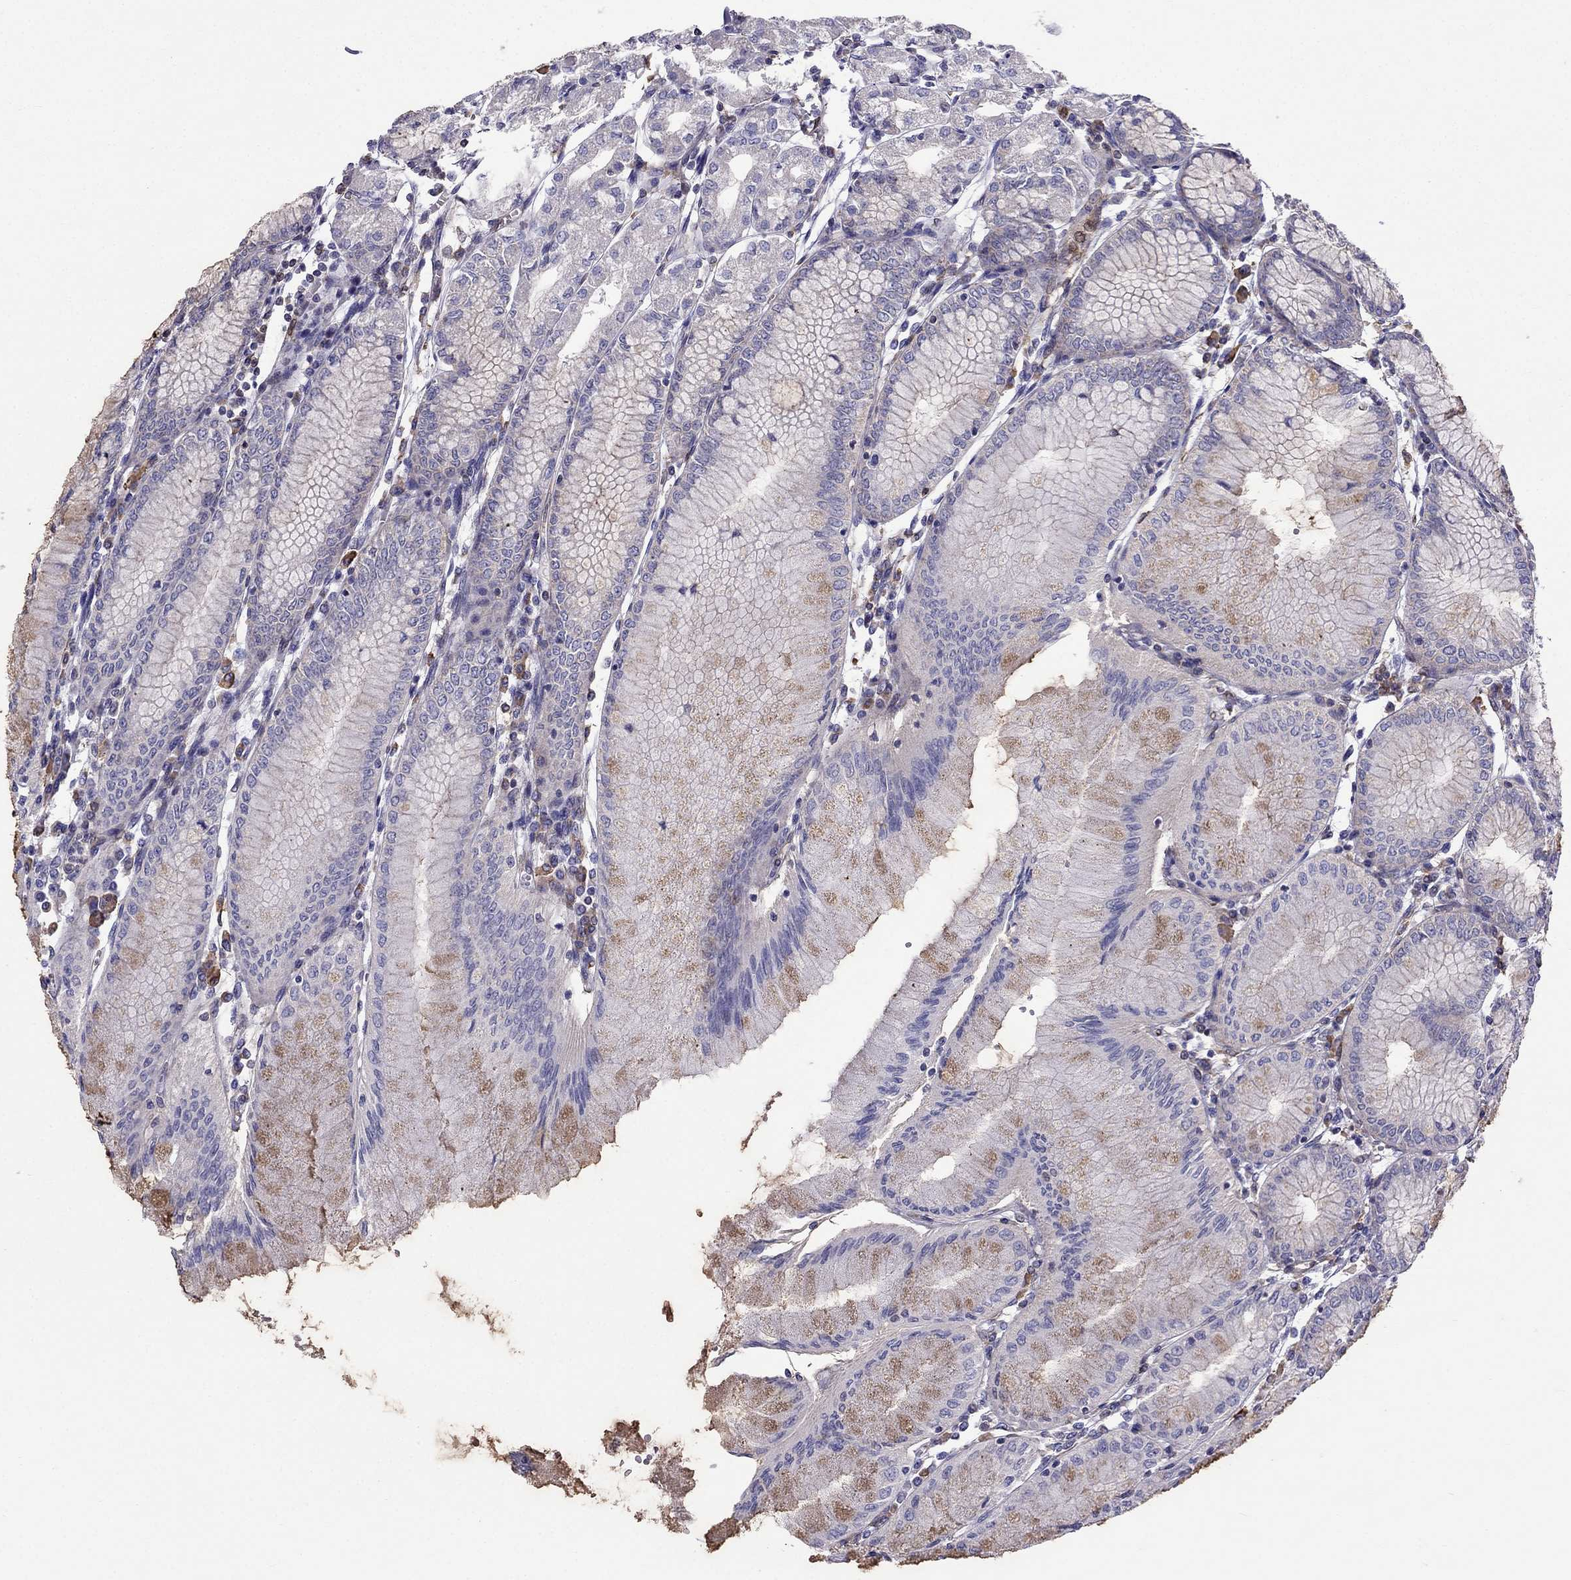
{"staining": {"intensity": "negative", "quantity": "none", "location": "none"}, "tissue": "stomach", "cell_type": "Glandular cells", "image_type": "normal", "snomed": [{"axis": "morphology", "description": "Normal tissue, NOS"}, {"axis": "topography", "description": "Skeletal muscle"}, {"axis": "topography", "description": "Stomach"}], "caption": "Protein analysis of unremarkable stomach exhibits no significant positivity in glandular cells.", "gene": "GNAL", "patient": {"sex": "female", "age": 57}}